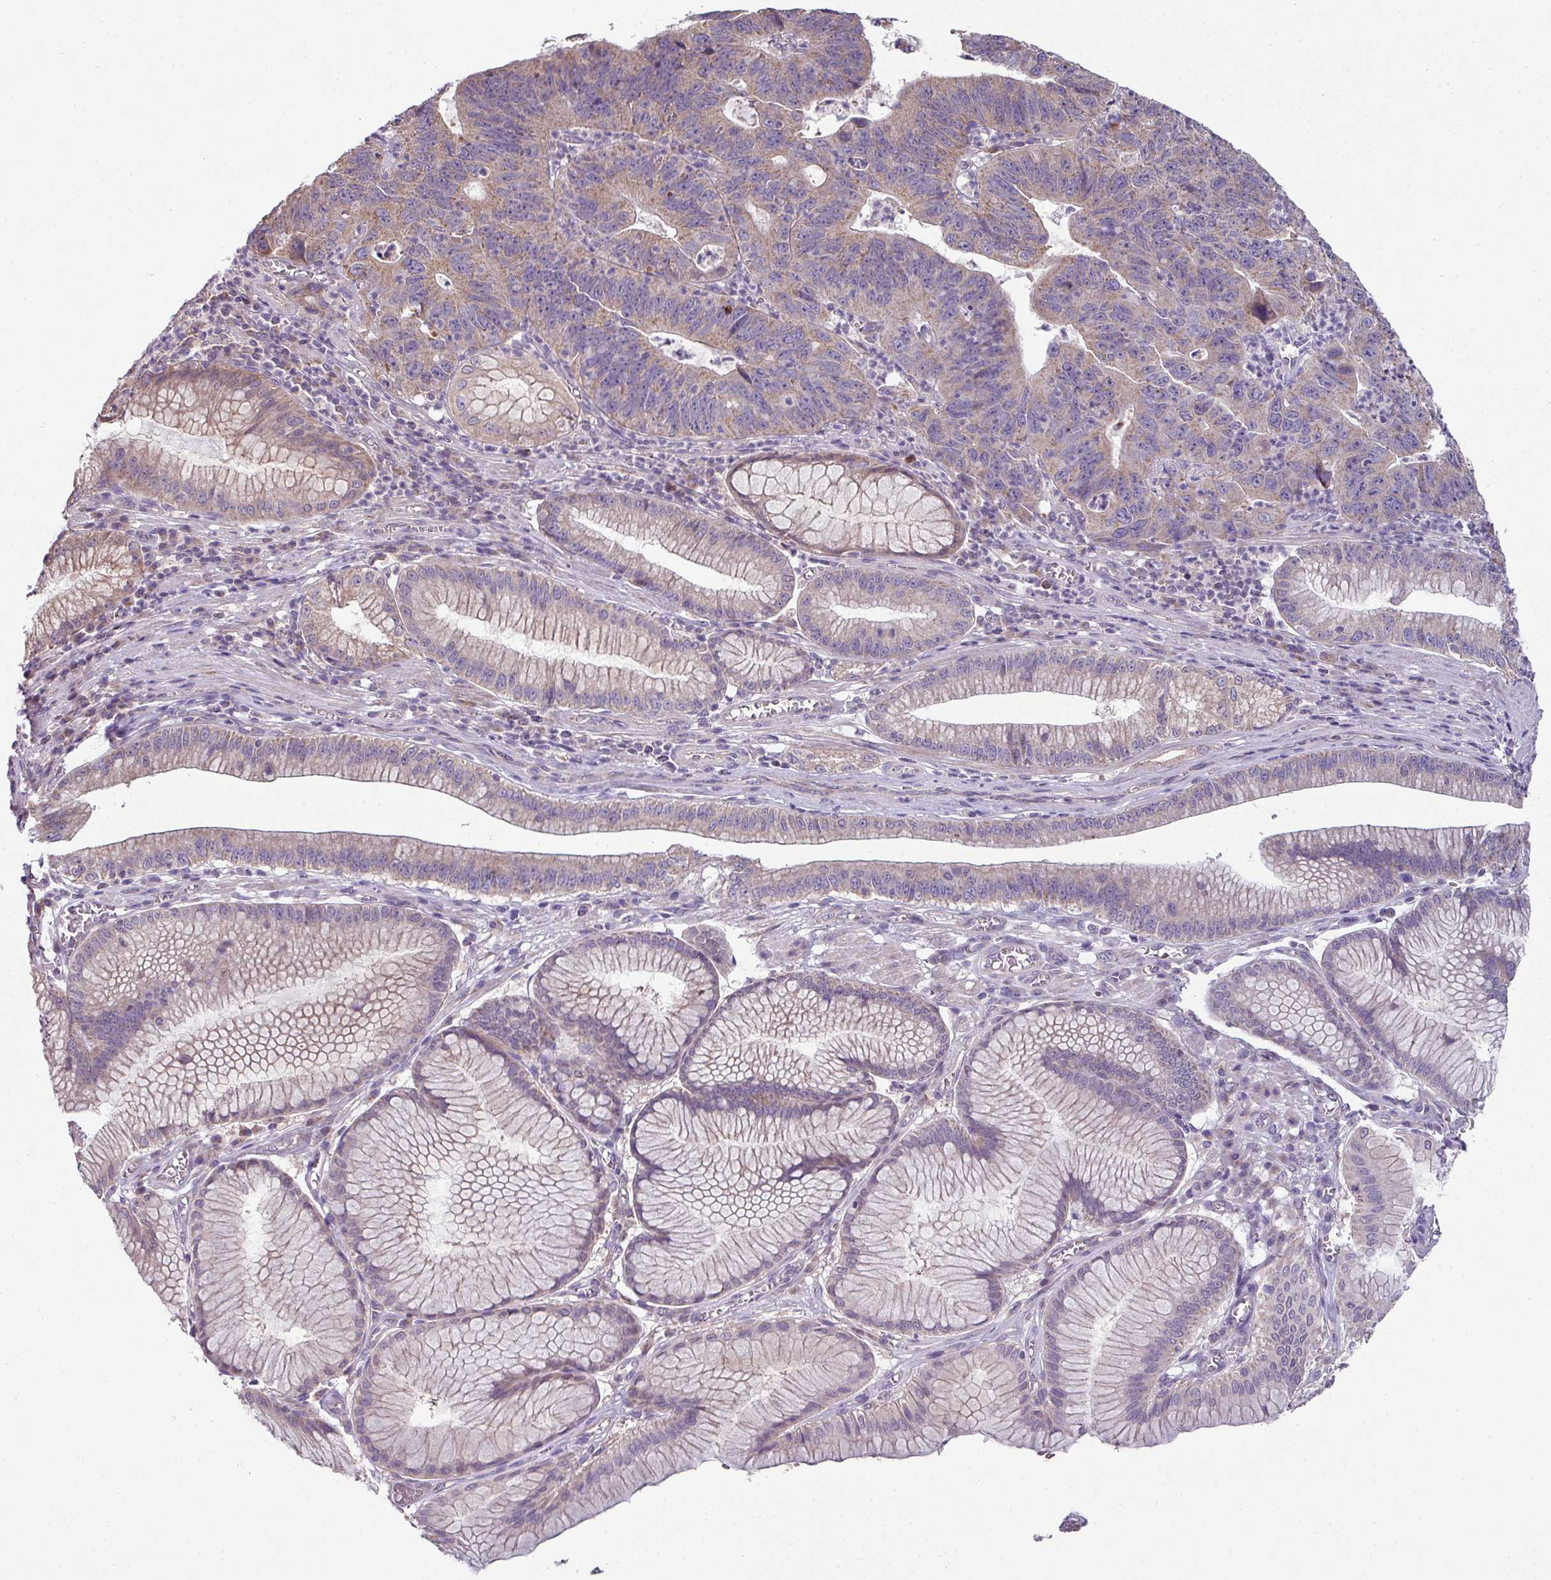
{"staining": {"intensity": "weak", "quantity": ">75%", "location": "cytoplasmic/membranous"}, "tissue": "stomach cancer", "cell_type": "Tumor cells", "image_type": "cancer", "snomed": [{"axis": "morphology", "description": "Adenocarcinoma, NOS"}, {"axis": "topography", "description": "Stomach"}], "caption": "This image demonstrates IHC staining of human stomach adenocarcinoma, with low weak cytoplasmic/membranous positivity in about >75% of tumor cells.", "gene": "LRRC9", "patient": {"sex": "male", "age": 59}}